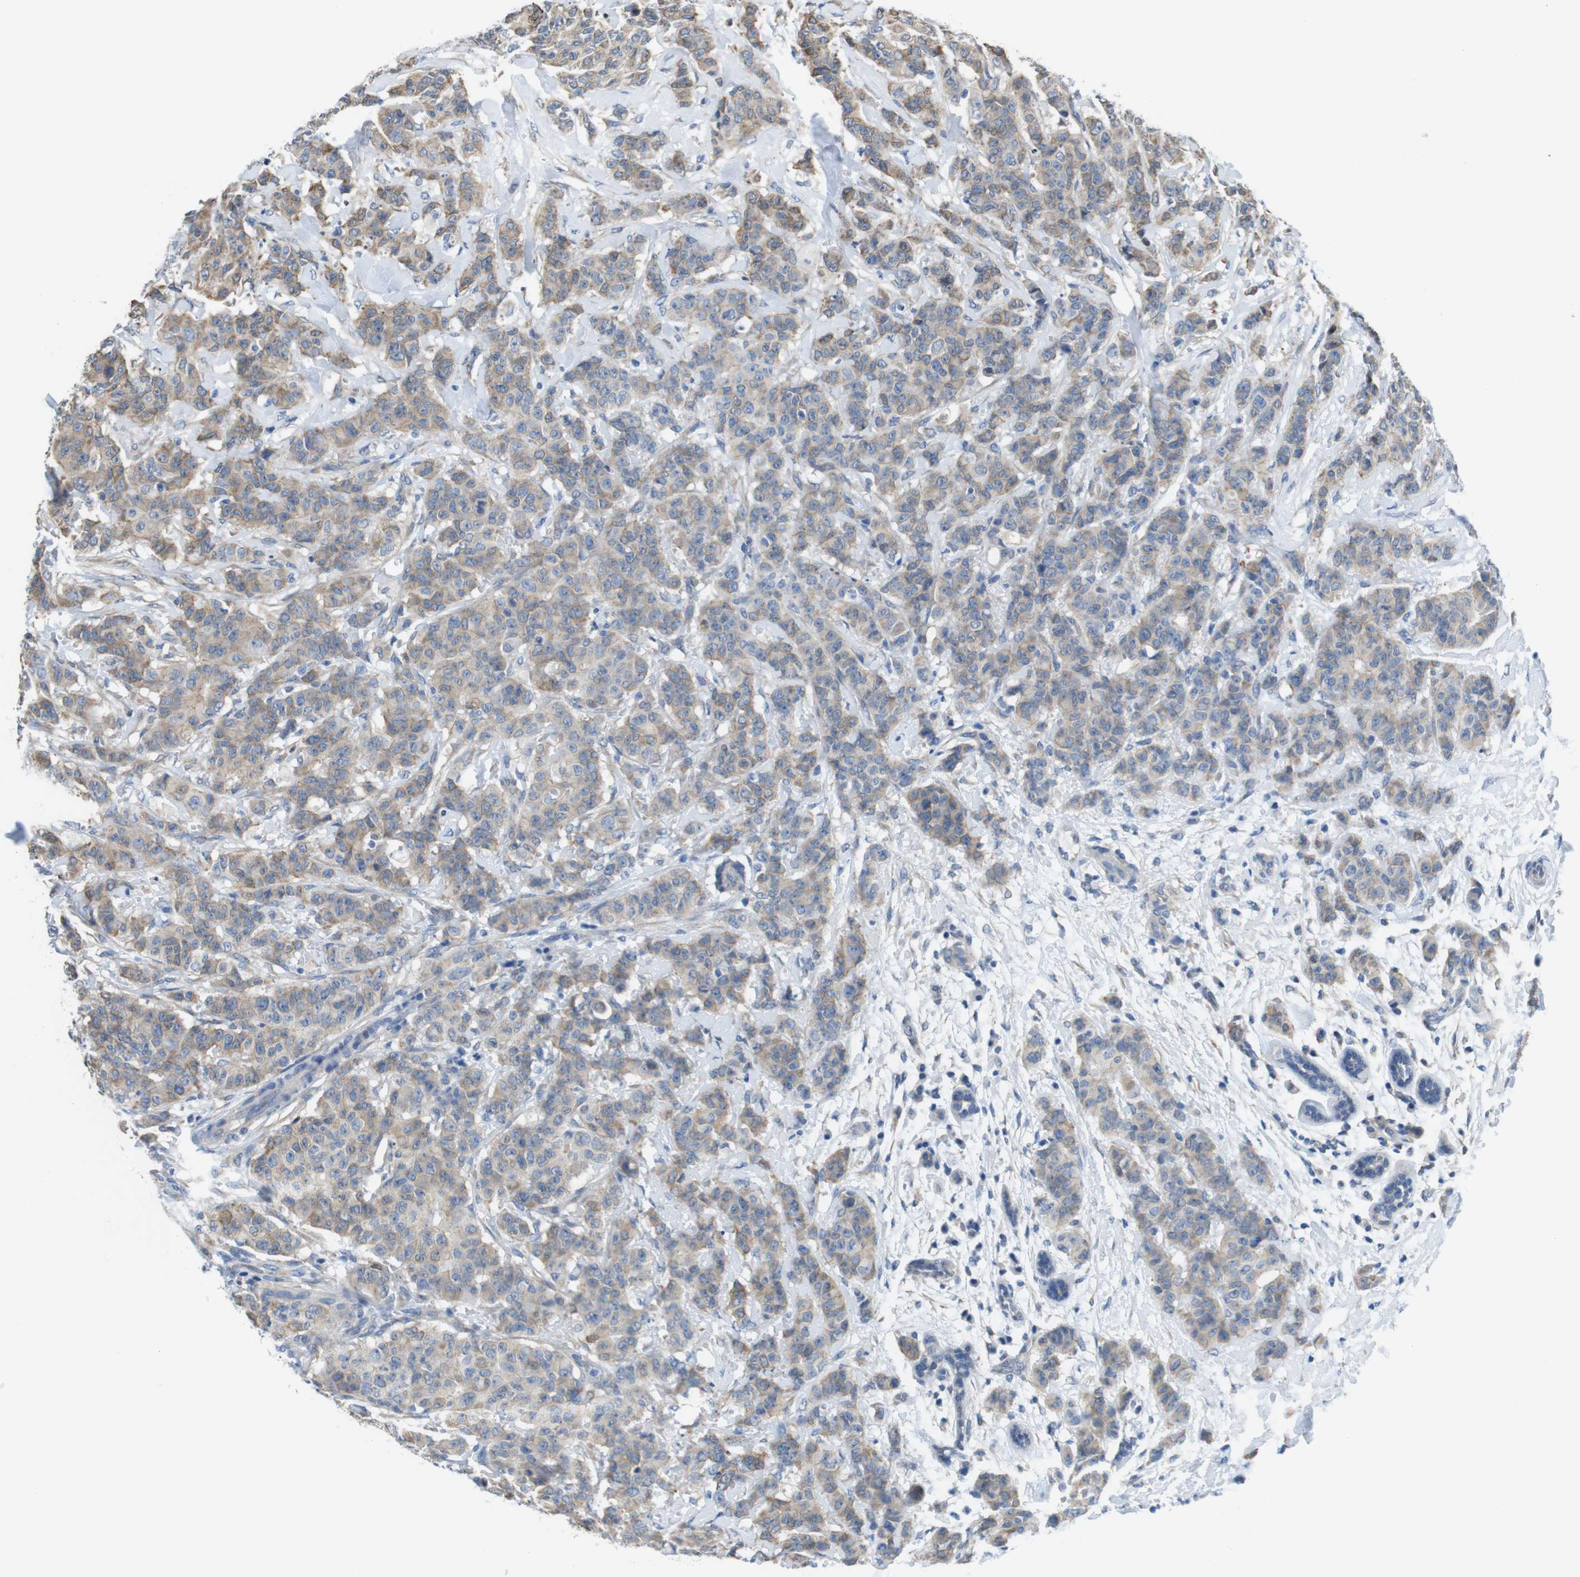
{"staining": {"intensity": "moderate", "quantity": "25%-75%", "location": "cytoplasmic/membranous"}, "tissue": "breast cancer", "cell_type": "Tumor cells", "image_type": "cancer", "snomed": [{"axis": "morphology", "description": "Normal tissue, NOS"}, {"axis": "morphology", "description": "Duct carcinoma"}, {"axis": "topography", "description": "Breast"}], "caption": "Immunohistochemistry of human breast invasive ductal carcinoma exhibits medium levels of moderate cytoplasmic/membranous positivity in about 25%-75% of tumor cells.", "gene": "CDH8", "patient": {"sex": "female", "age": 40}}